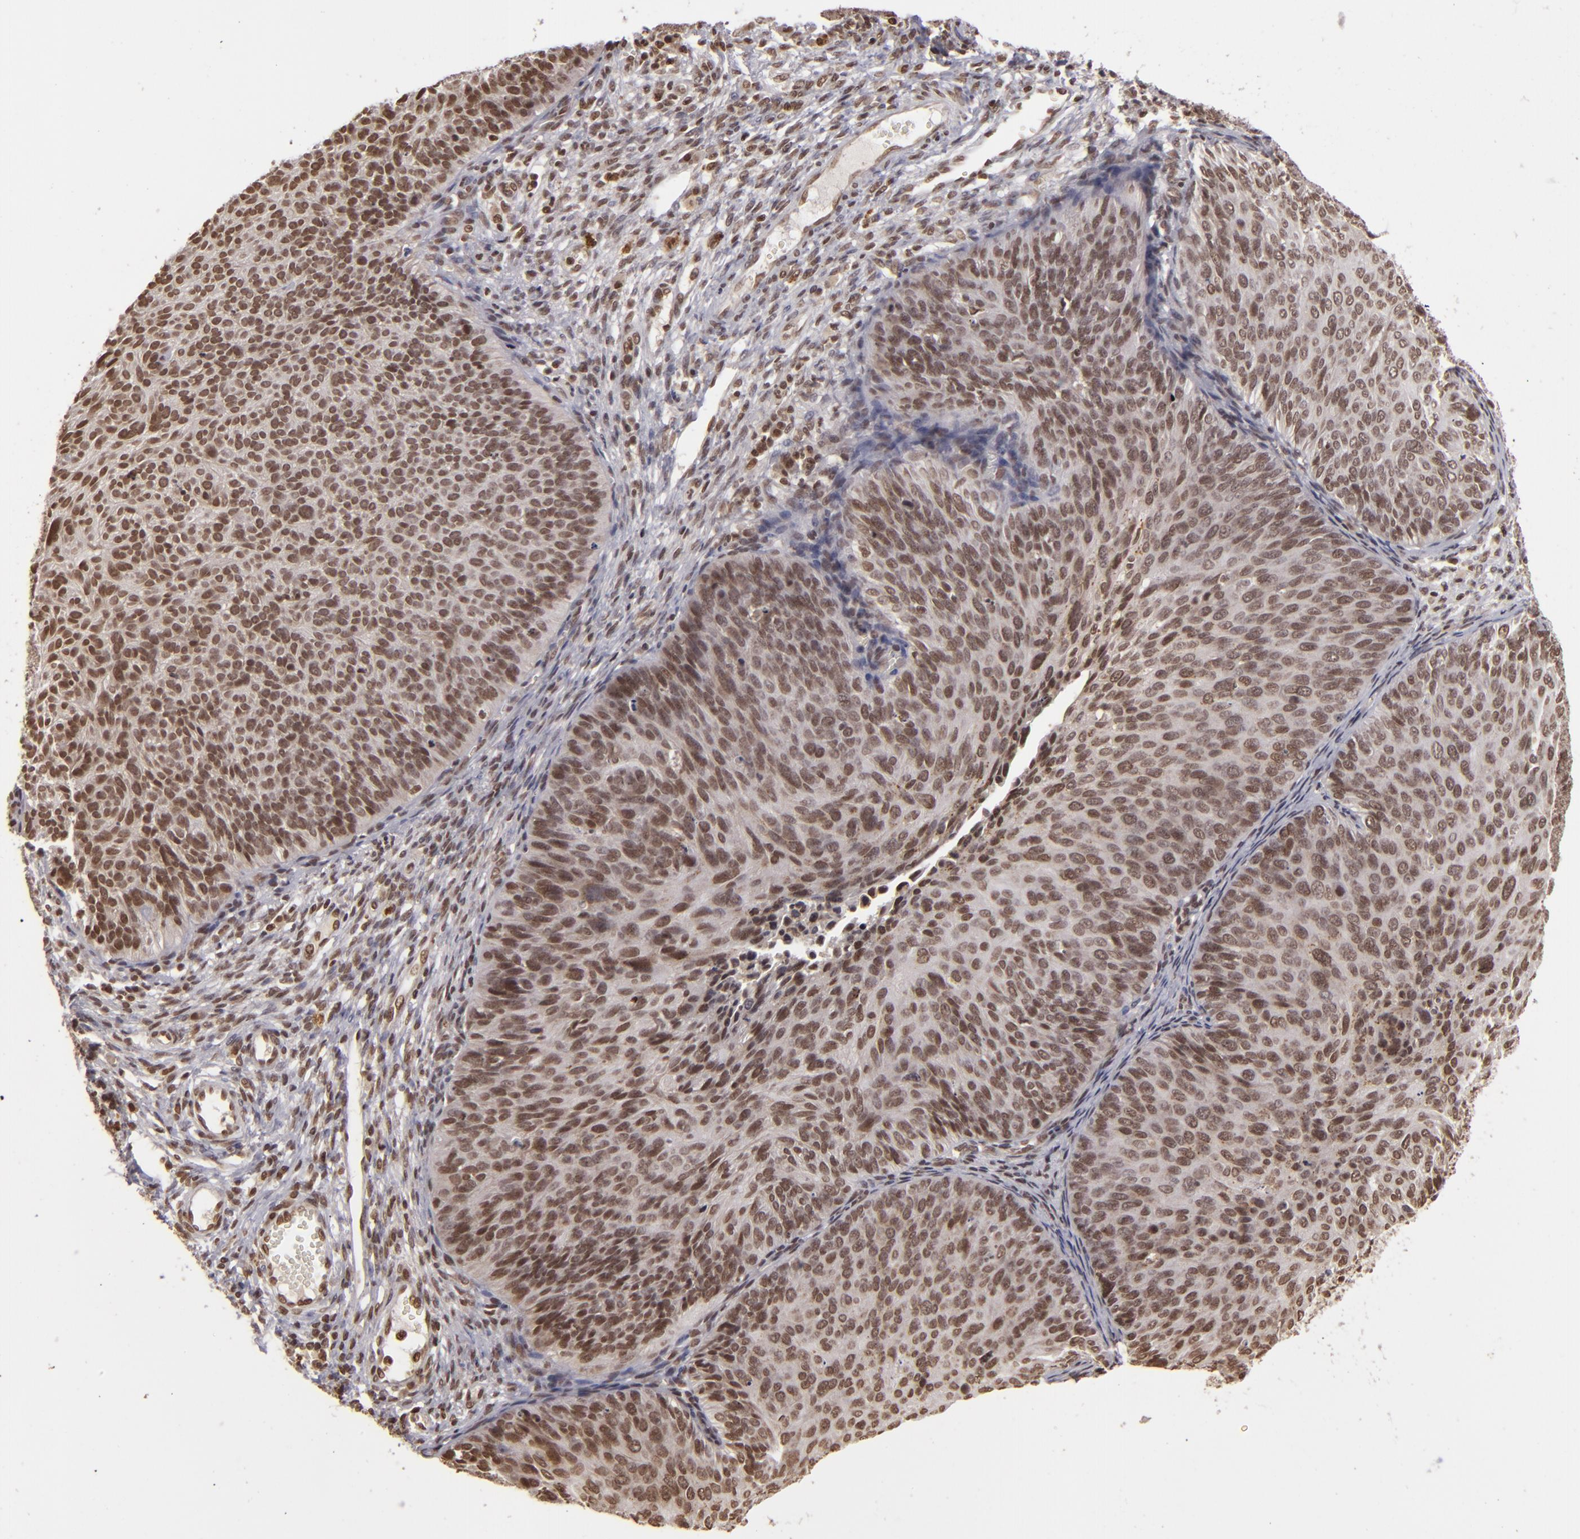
{"staining": {"intensity": "strong", "quantity": ">75%", "location": "nuclear"}, "tissue": "cervical cancer", "cell_type": "Tumor cells", "image_type": "cancer", "snomed": [{"axis": "morphology", "description": "Squamous cell carcinoma, NOS"}, {"axis": "topography", "description": "Cervix"}], "caption": "A brown stain highlights strong nuclear expression of a protein in squamous cell carcinoma (cervical) tumor cells.", "gene": "CUL3", "patient": {"sex": "female", "age": 36}}